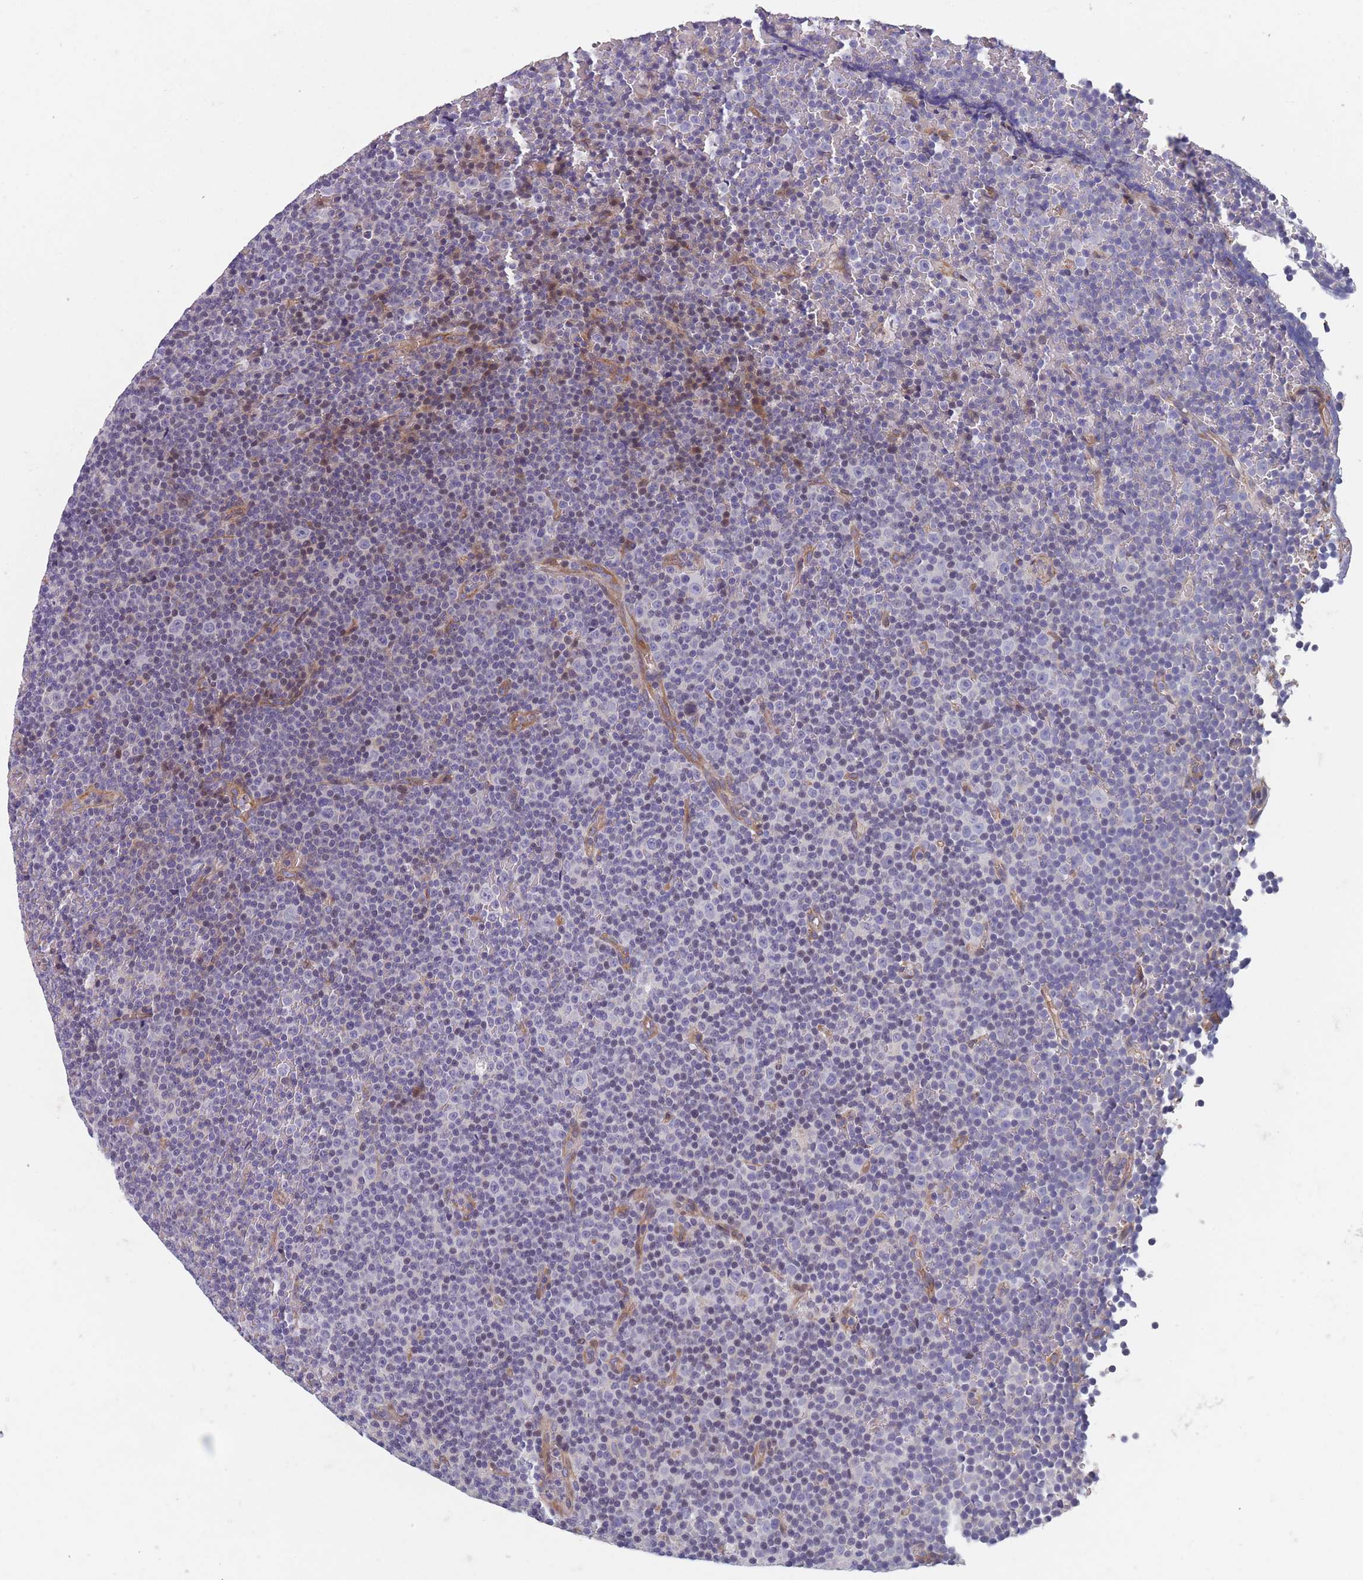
{"staining": {"intensity": "negative", "quantity": "none", "location": "none"}, "tissue": "lymphoma", "cell_type": "Tumor cells", "image_type": "cancer", "snomed": [{"axis": "morphology", "description": "Malignant lymphoma, non-Hodgkin's type, Low grade"}, {"axis": "topography", "description": "Lymph node"}], "caption": "An immunohistochemistry (IHC) micrograph of lymphoma is shown. There is no staining in tumor cells of lymphoma.", "gene": "FAM83F", "patient": {"sex": "female", "age": 67}}